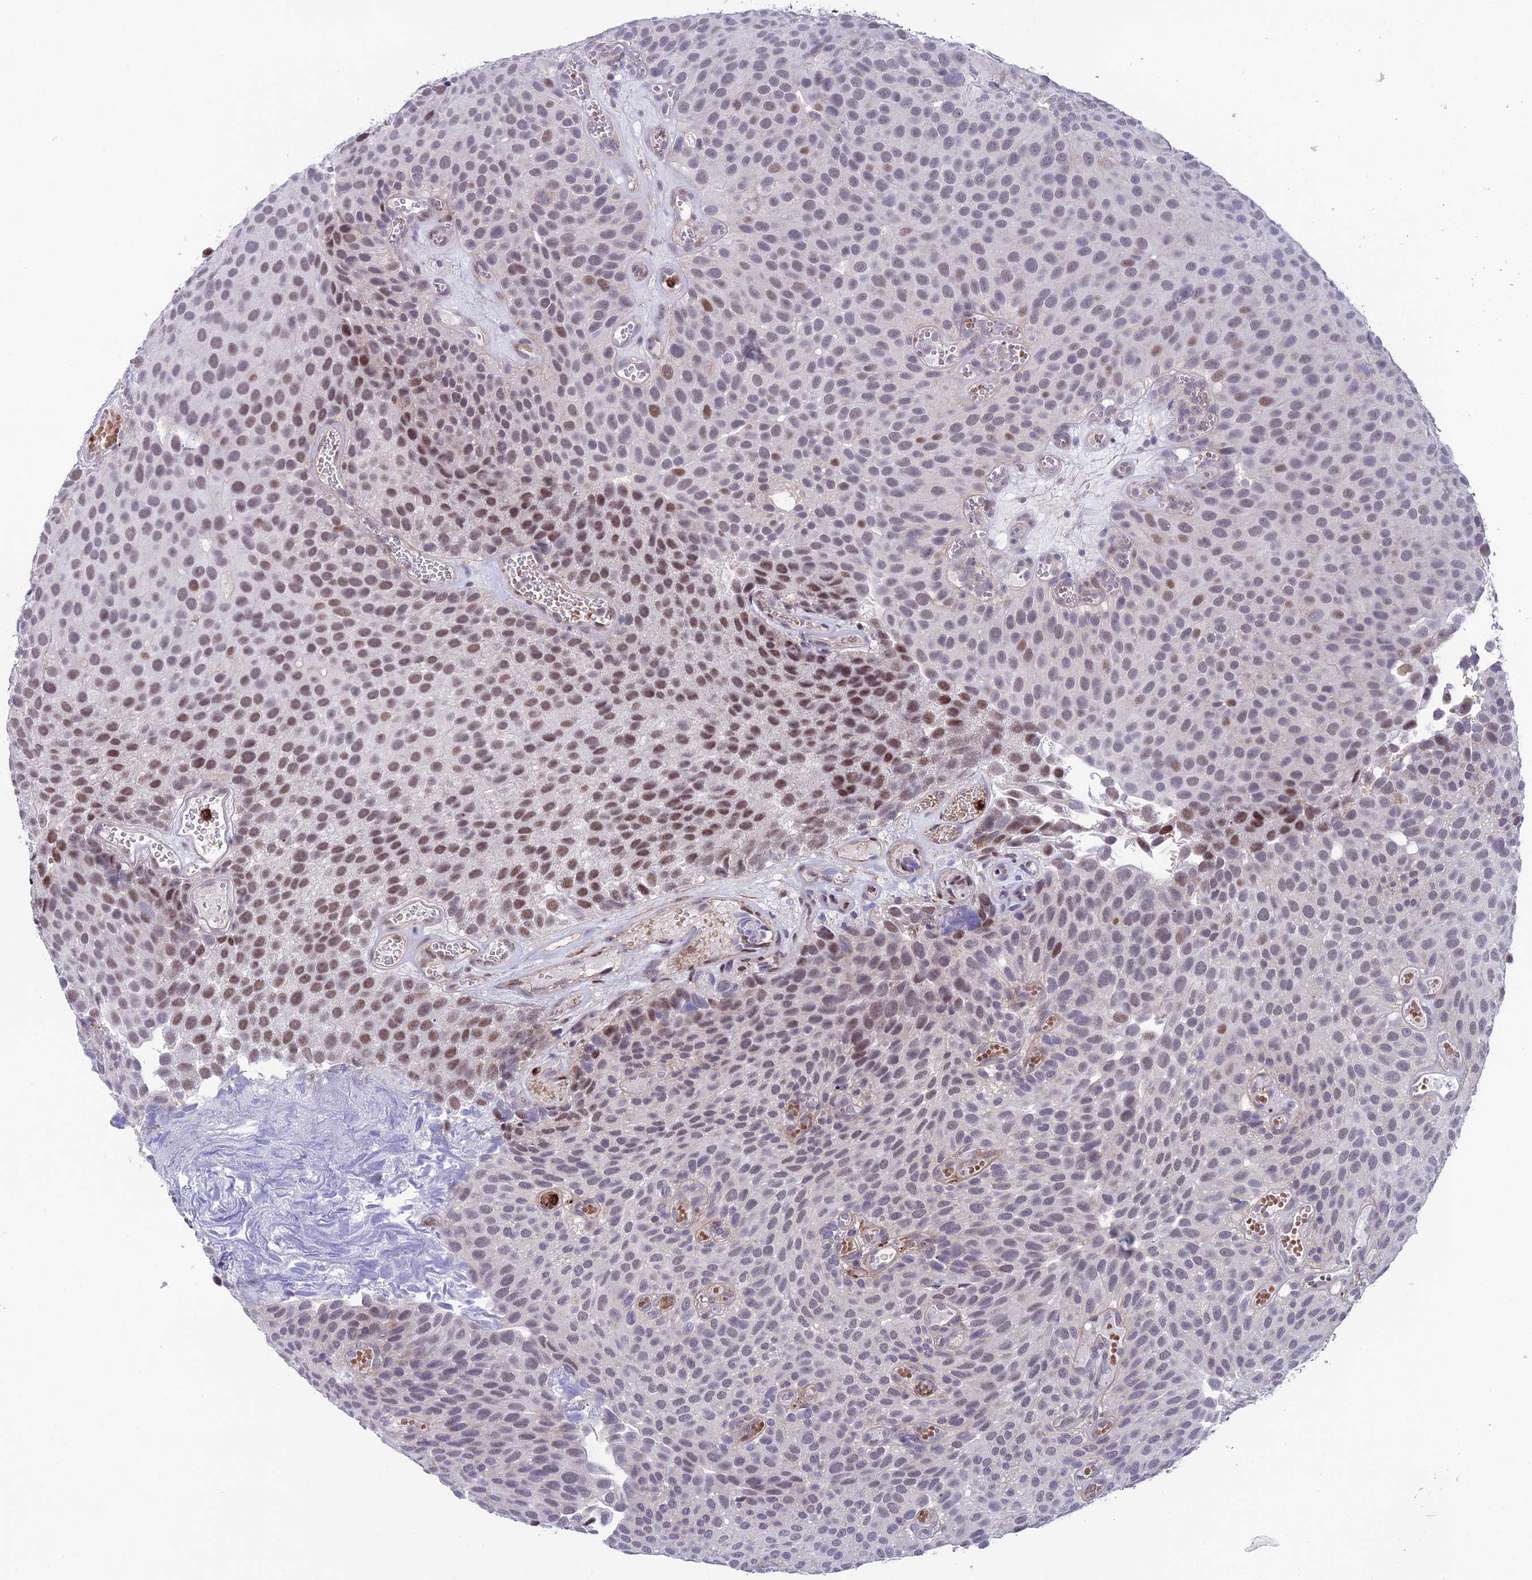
{"staining": {"intensity": "moderate", "quantity": "<25%", "location": "nuclear"}, "tissue": "urothelial cancer", "cell_type": "Tumor cells", "image_type": "cancer", "snomed": [{"axis": "morphology", "description": "Urothelial carcinoma, Low grade"}, {"axis": "topography", "description": "Urinary bladder"}], "caption": "DAB immunohistochemical staining of urothelial cancer displays moderate nuclear protein staining in about <25% of tumor cells.", "gene": "COL6A6", "patient": {"sex": "male", "age": 89}}